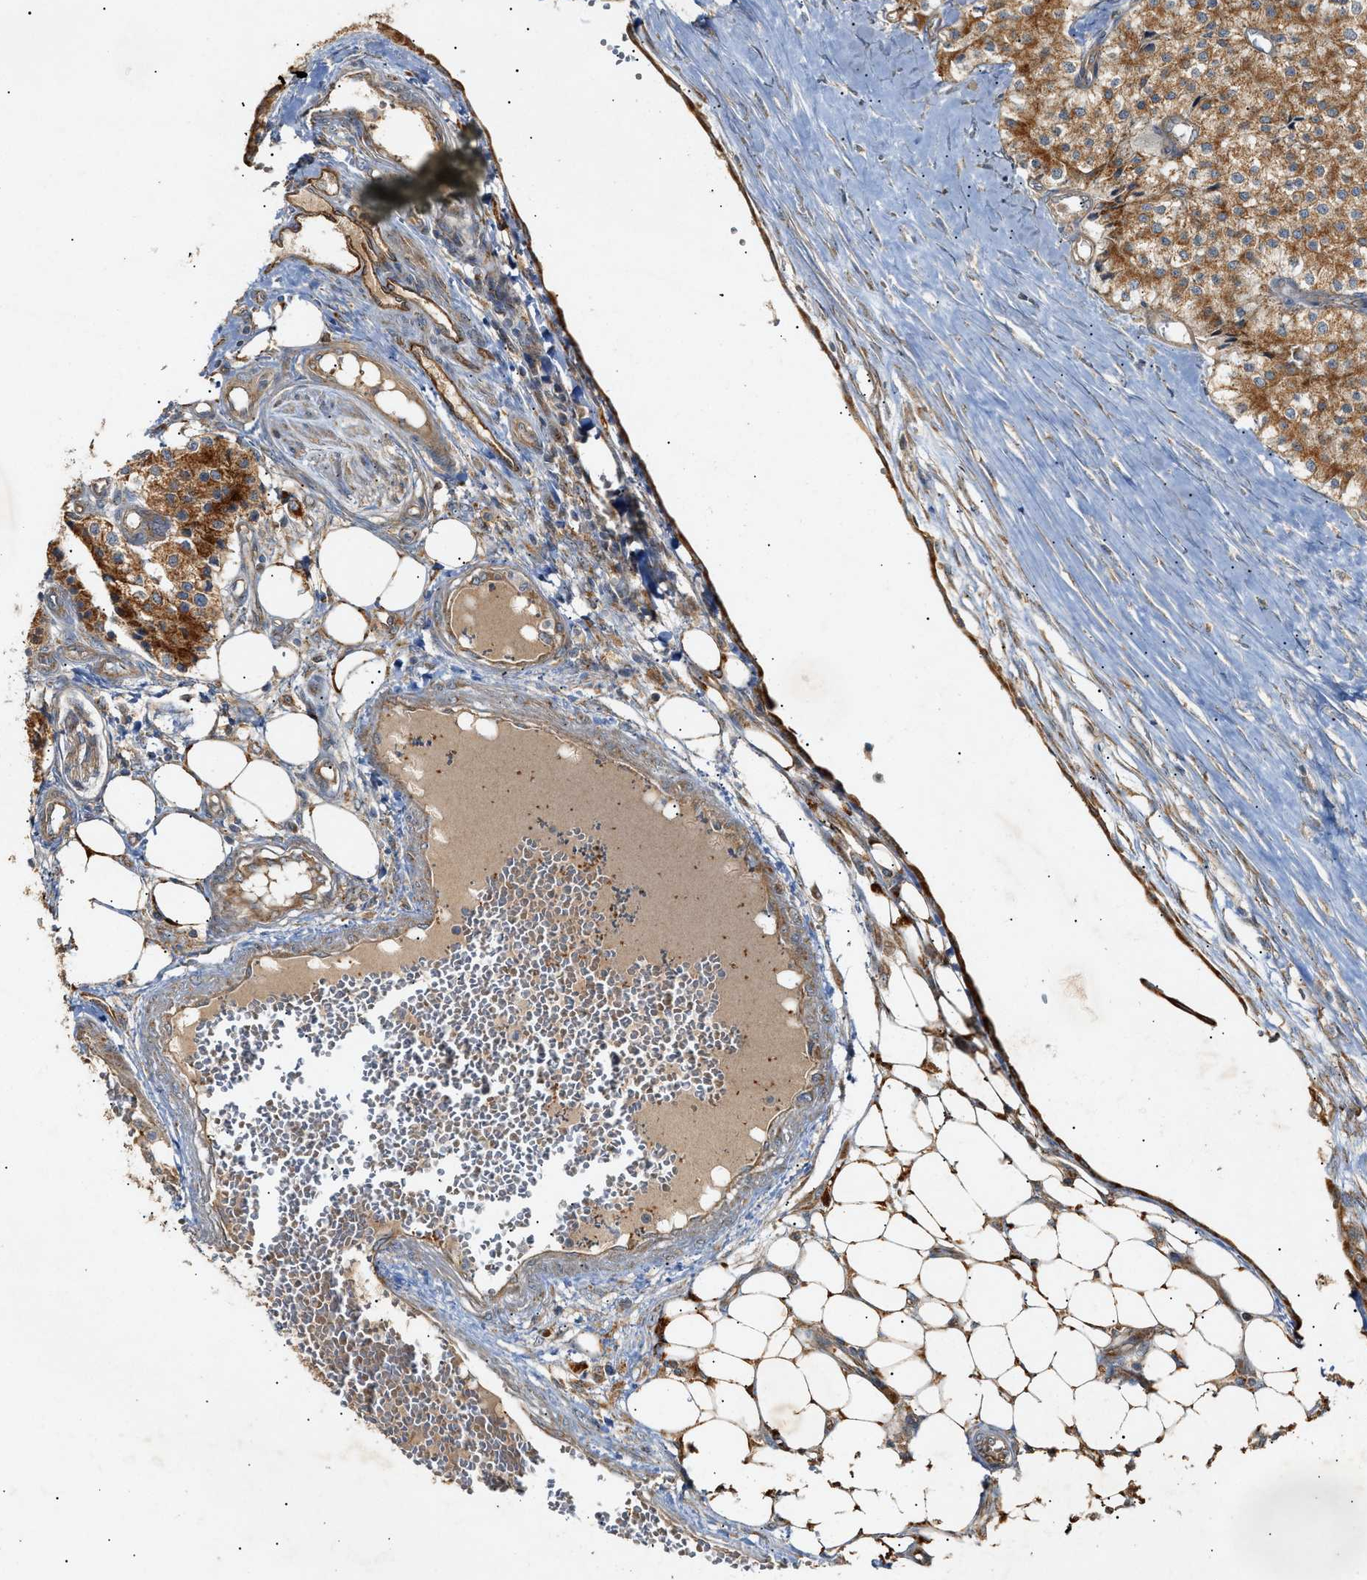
{"staining": {"intensity": "moderate", "quantity": ">75%", "location": "cytoplasmic/membranous"}, "tissue": "carcinoid", "cell_type": "Tumor cells", "image_type": "cancer", "snomed": [{"axis": "morphology", "description": "Carcinoid, malignant, NOS"}, {"axis": "topography", "description": "Colon"}], "caption": "Immunohistochemistry (DAB (3,3'-diaminobenzidine)) staining of malignant carcinoid reveals moderate cytoplasmic/membranous protein positivity in approximately >75% of tumor cells.", "gene": "MTCH1", "patient": {"sex": "female", "age": 52}}